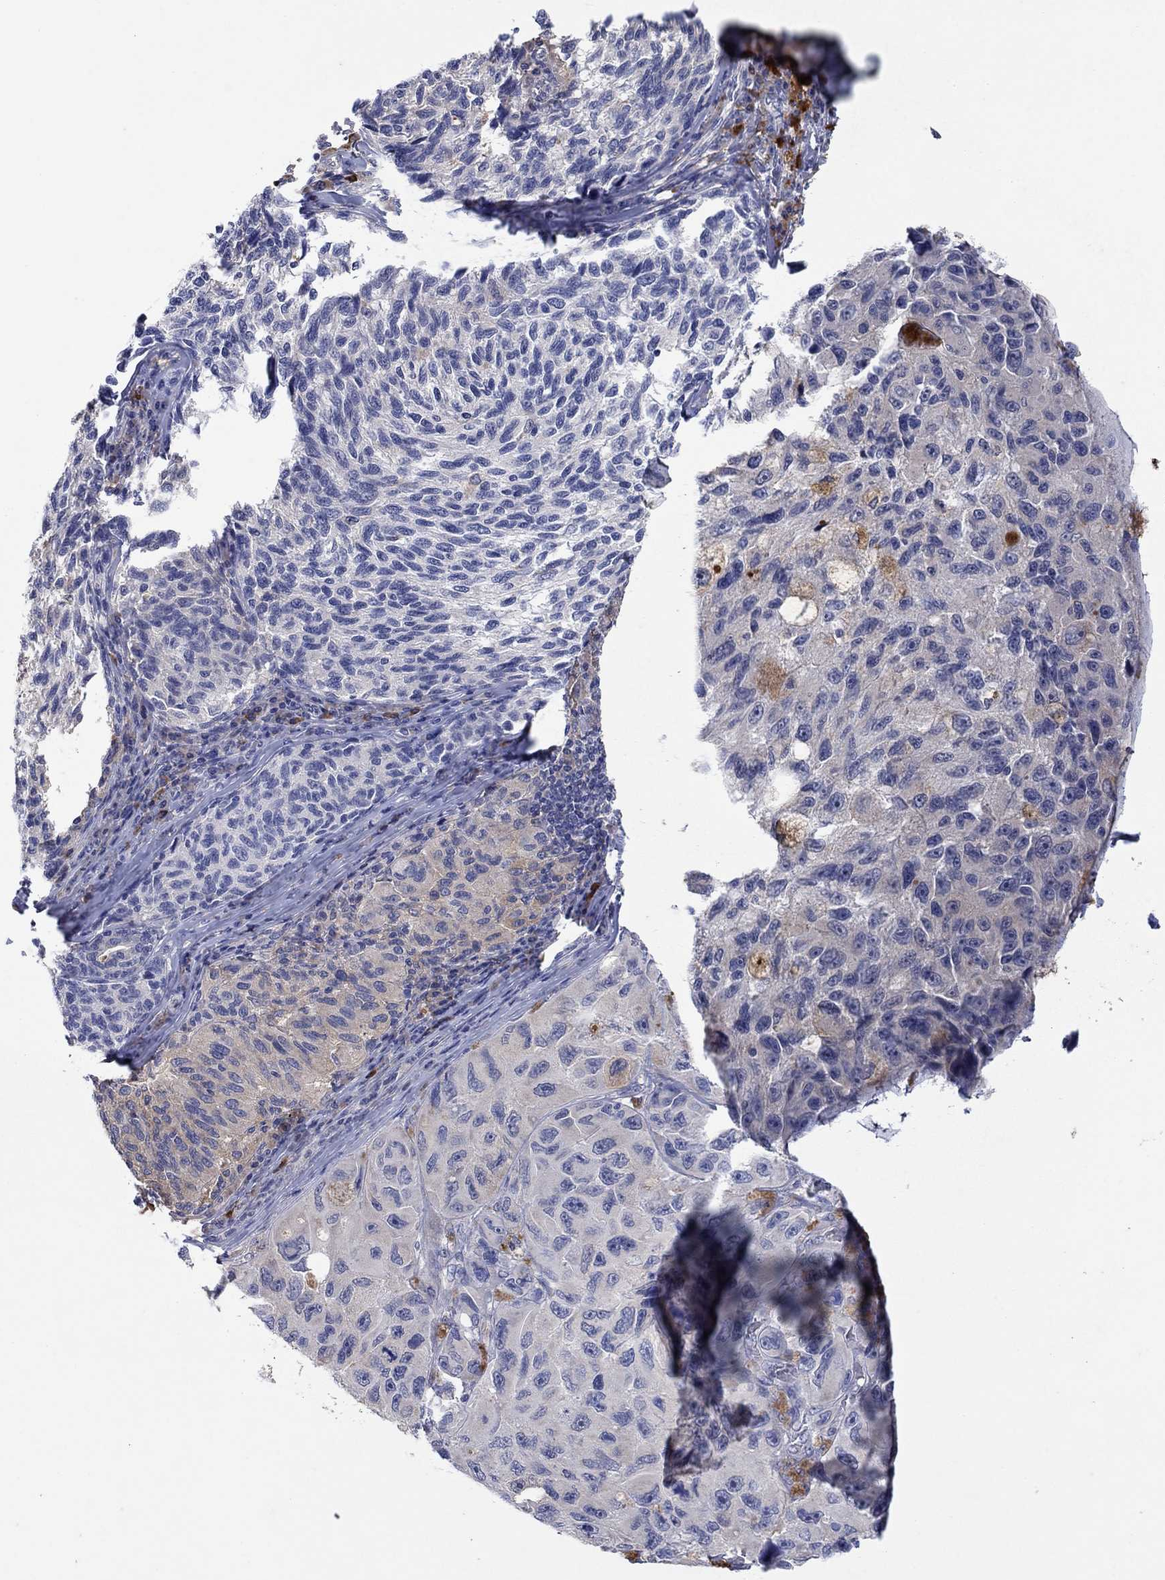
{"staining": {"intensity": "weak", "quantity": "<25%", "location": "cytoplasmic/membranous"}, "tissue": "melanoma", "cell_type": "Tumor cells", "image_type": "cancer", "snomed": [{"axis": "morphology", "description": "Malignant melanoma, NOS"}, {"axis": "topography", "description": "Skin"}], "caption": "Human malignant melanoma stained for a protein using immunohistochemistry reveals no expression in tumor cells.", "gene": "PLCL2", "patient": {"sex": "female", "age": 73}}